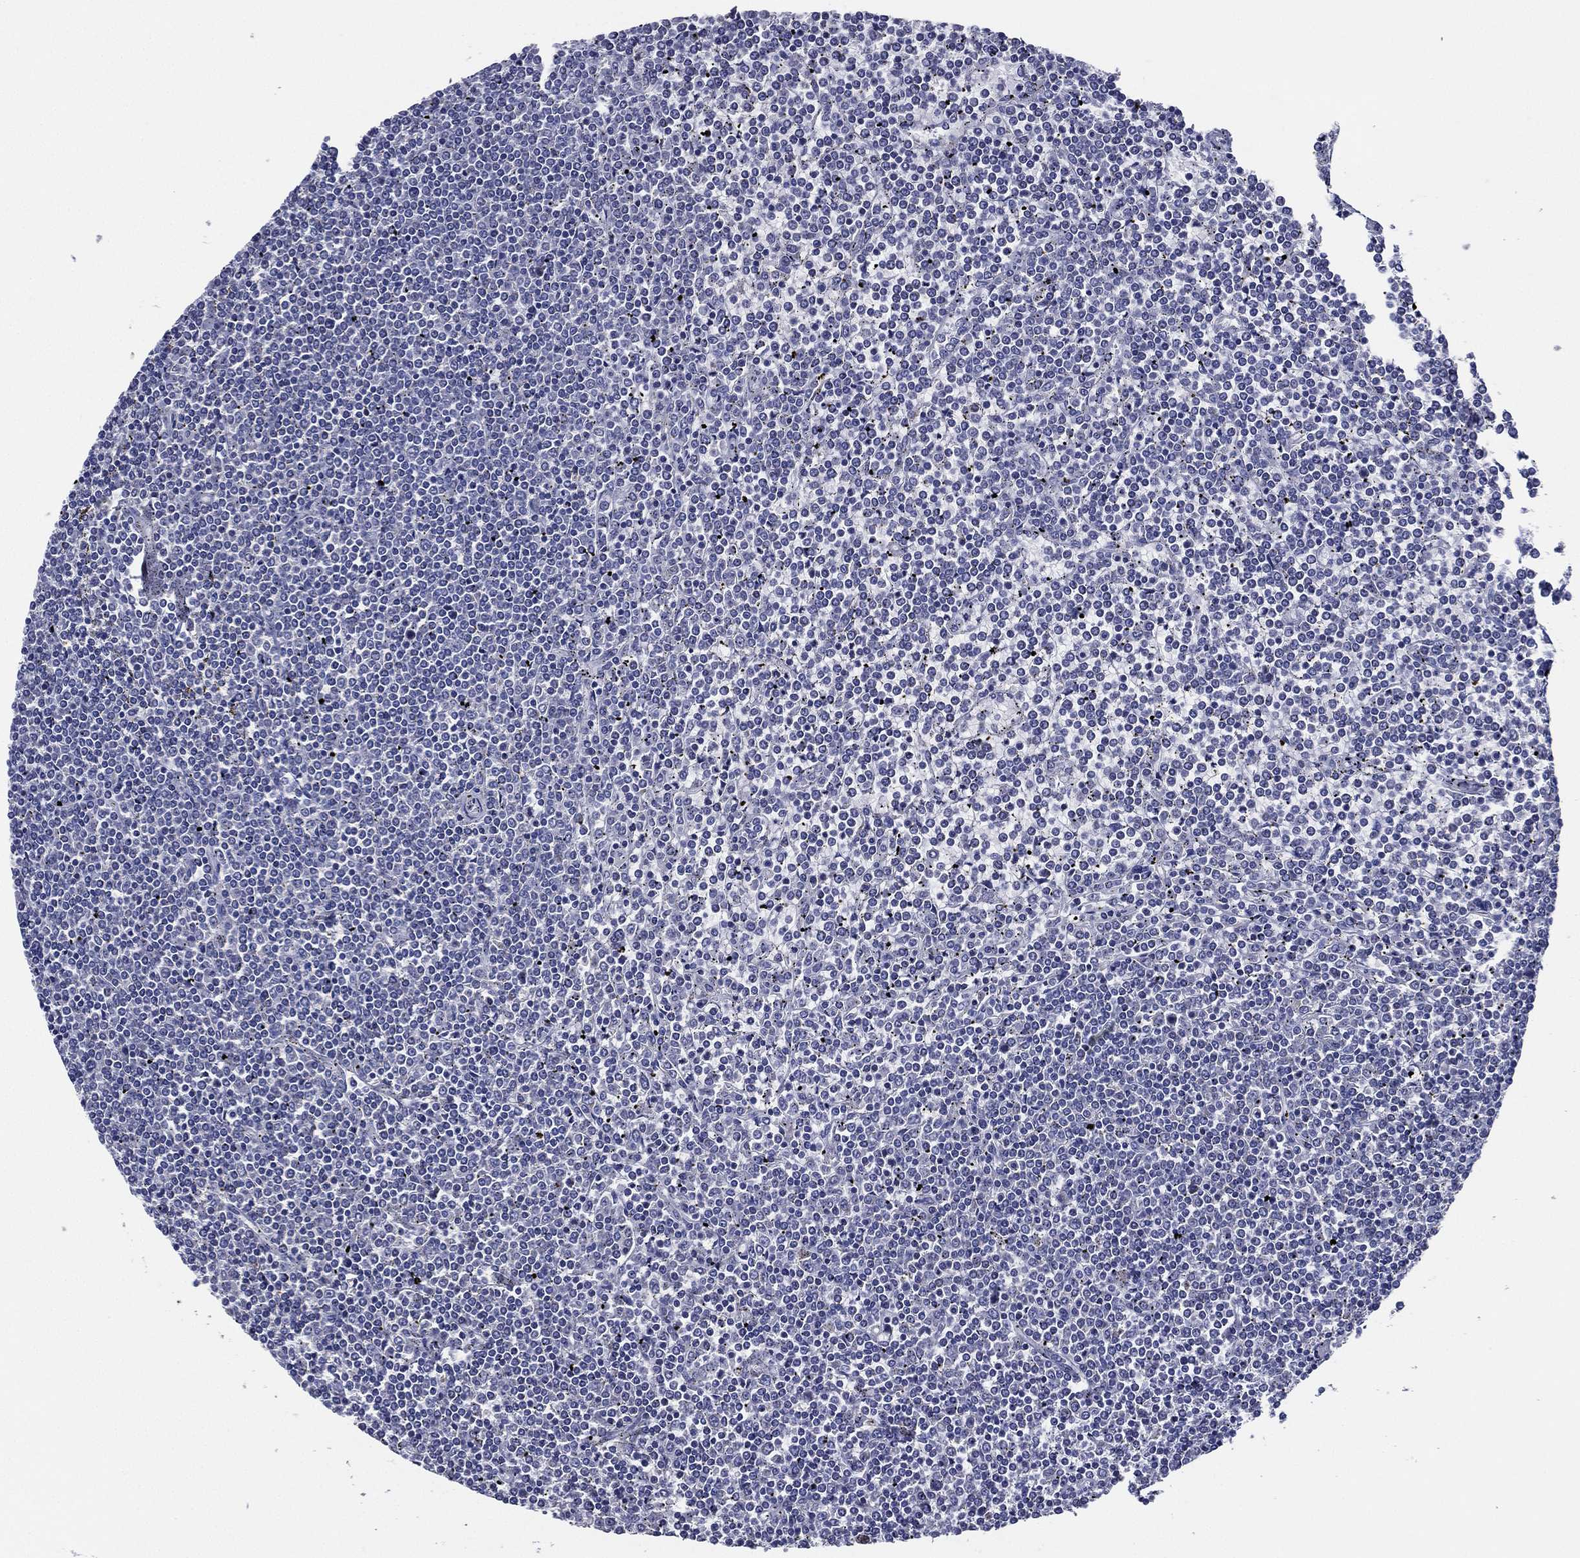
{"staining": {"intensity": "negative", "quantity": "none", "location": "none"}, "tissue": "lymphoma", "cell_type": "Tumor cells", "image_type": "cancer", "snomed": [{"axis": "morphology", "description": "Malignant lymphoma, non-Hodgkin's type, Low grade"}, {"axis": "topography", "description": "Spleen"}], "caption": "Malignant lymphoma, non-Hodgkin's type (low-grade) stained for a protein using IHC demonstrates no positivity tumor cells.", "gene": "TFAP2A", "patient": {"sex": "female", "age": 19}}